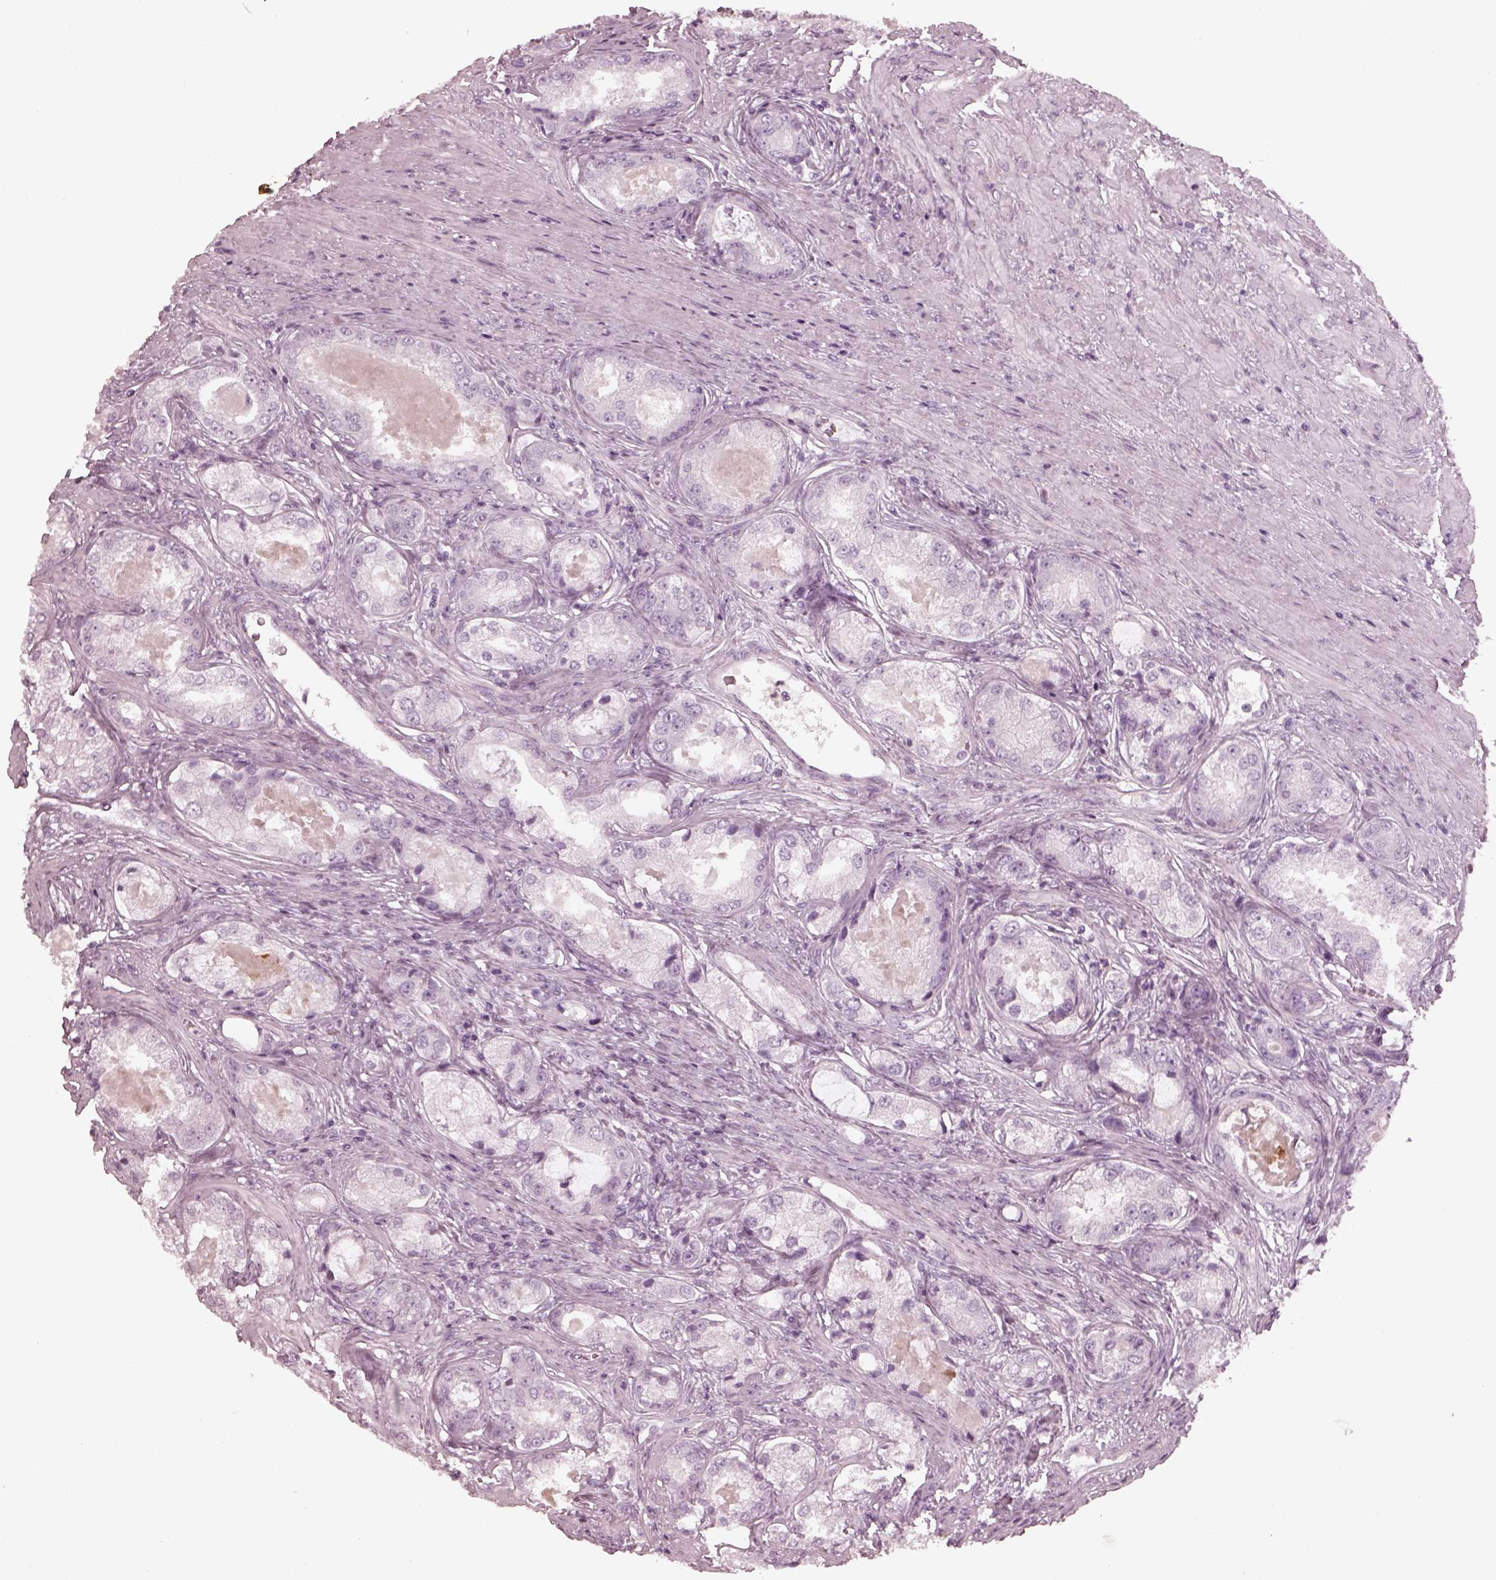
{"staining": {"intensity": "negative", "quantity": "none", "location": "none"}, "tissue": "prostate cancer", "cell_type": "Tumor cells", "image_type": "cancer", "snomed": [{"axis": "morphology", "description": "Adenocarcinoma, Low grade"}, {"axis": "topography", "description": "Prostate"}], "caption": "Immunohistochemical staining of human prostate cancer (low-grade adenocarcinoma) reveals no significant positivity in tumor cells.", "gene": "OPN4", "patient": {"sex": "male", "age": 68}}